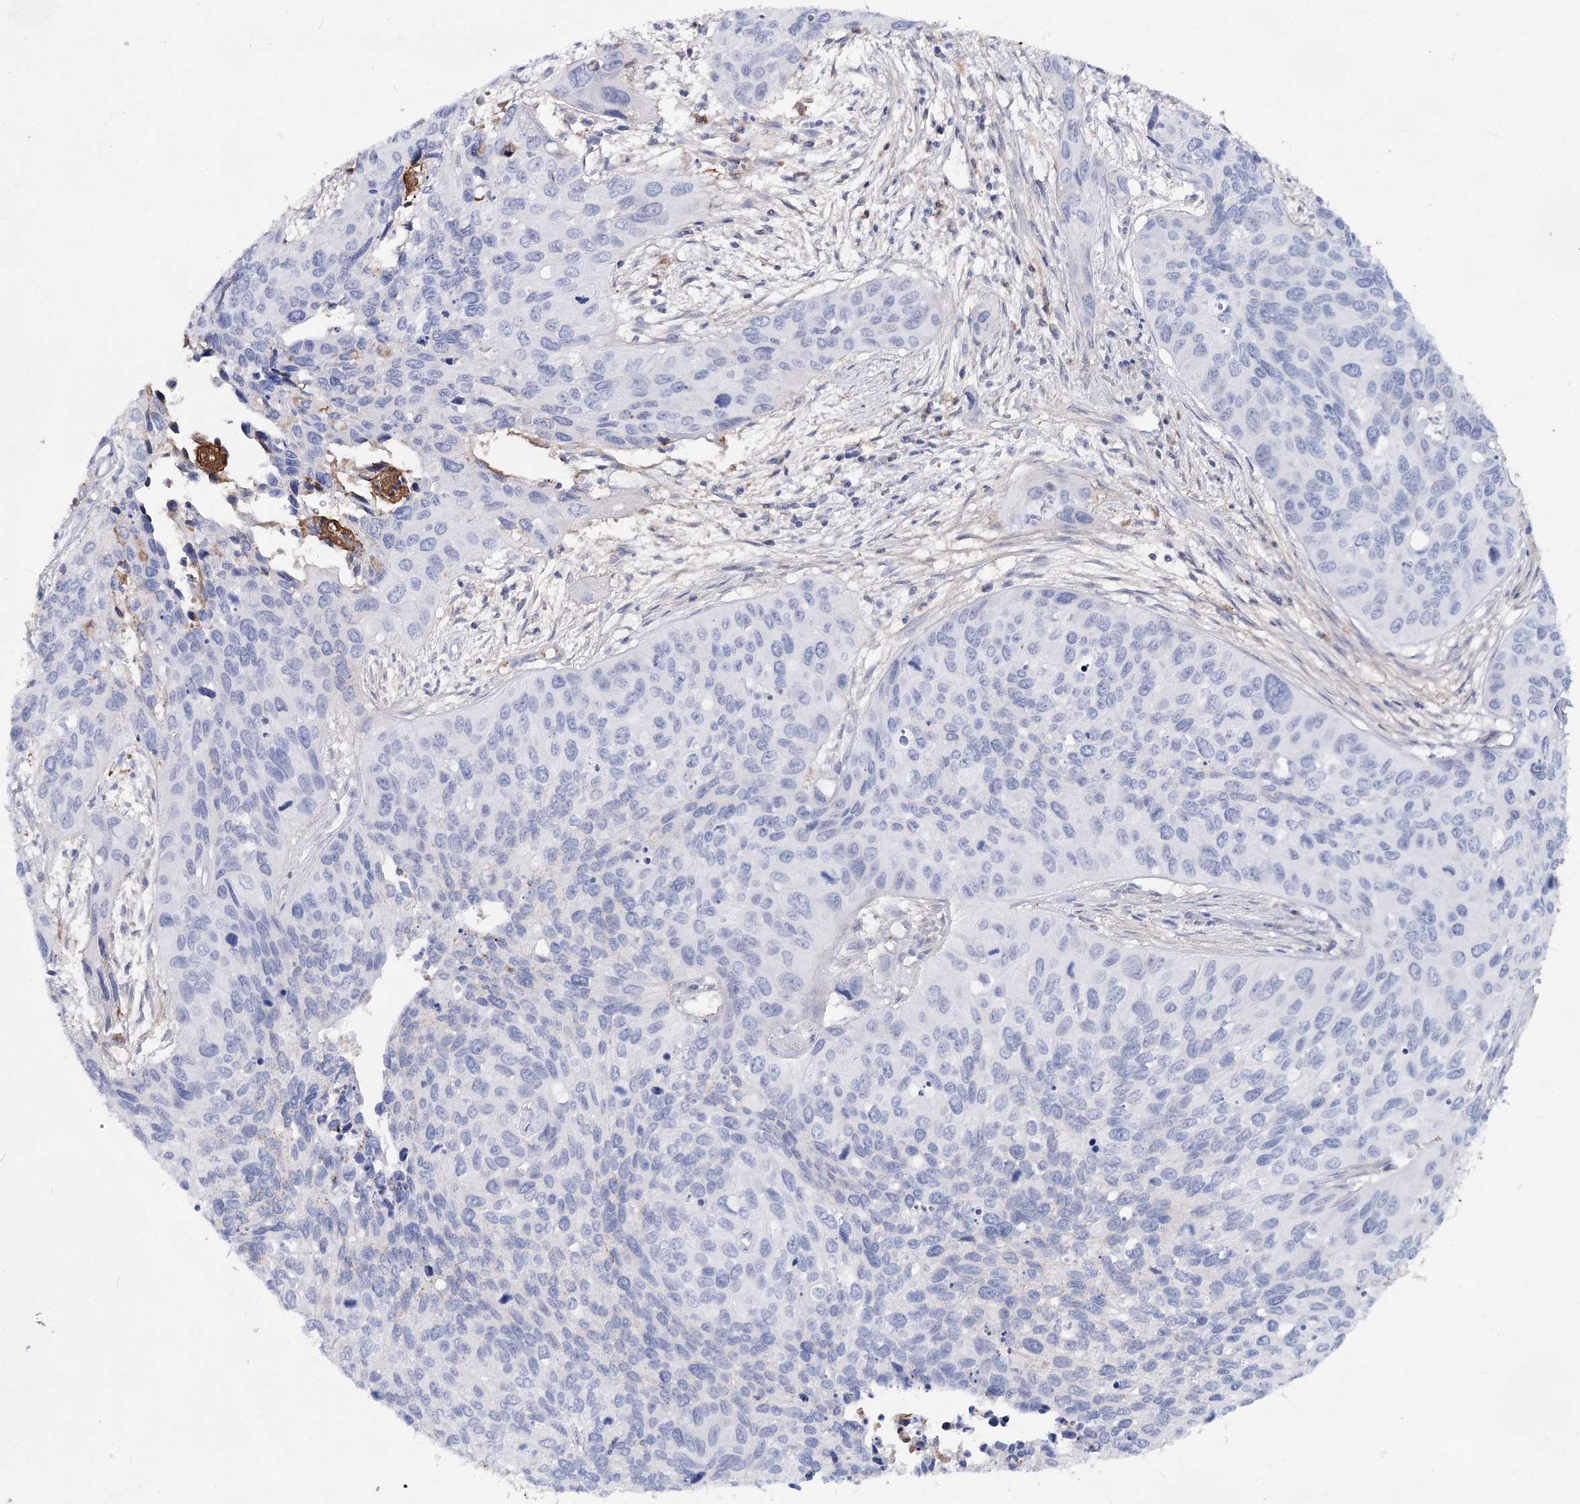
{"staining": {"intensity": "negative", "quantity": "none", "location": "none"}, "tissue": "cervical cancer", "cell_type": "Tumor cells", "image_type": "cancer", "snomed": [{"axis": "morphology", "description": "Squamous cell carcinoma, NOS"}, {"axis": "topography", "description": "Cervix"}], "caption": "This is an immunohistochemistry histopathology image of cervical squamous cell carcinoma. There is no expression in tumor cells.", "gene": "TASOR2", "patient": {"sex": "female", "age": 55}}